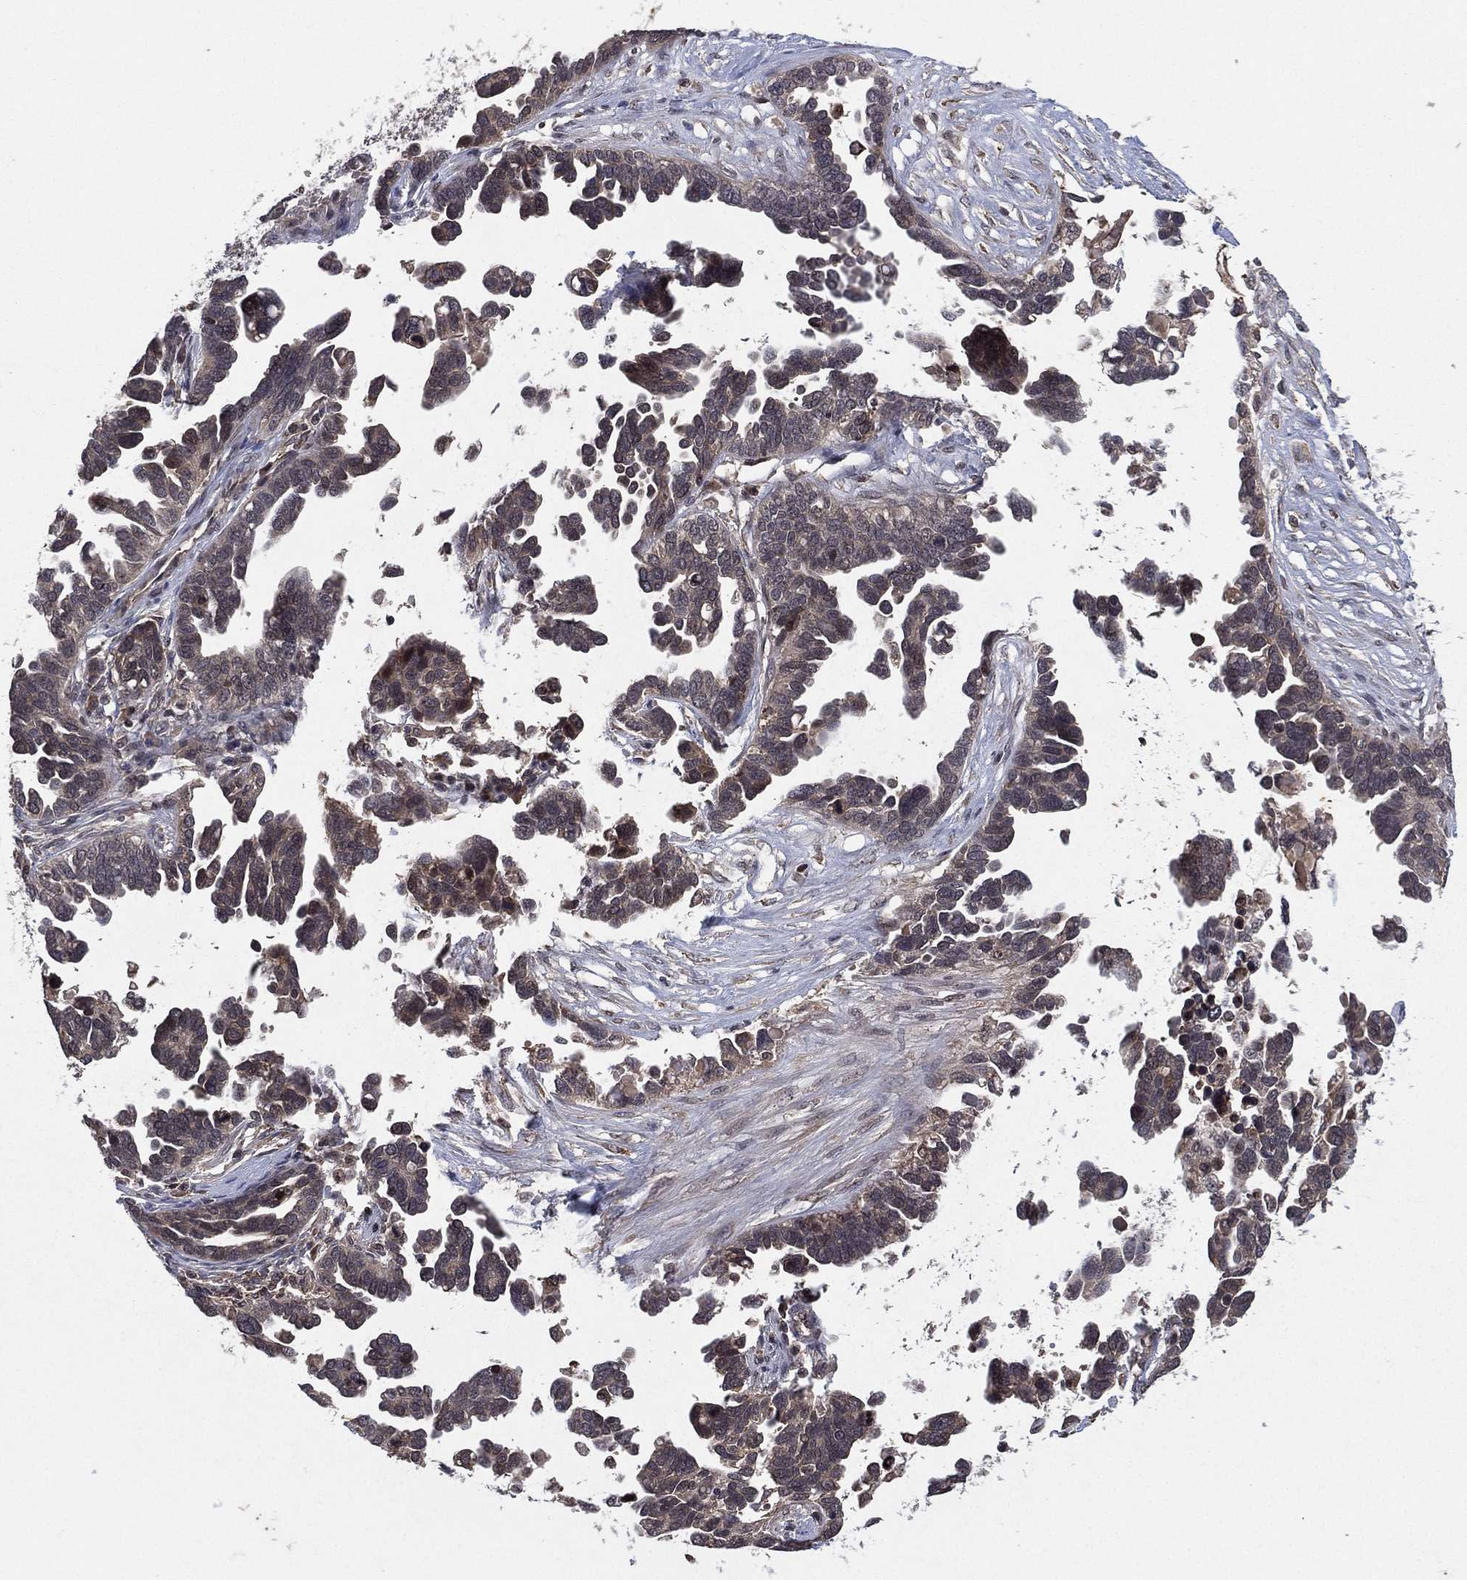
{"staining": {"intensity": "negative", "quantity": "none", "location": "none"}, "tissue": "ovarian cancer", "cell_type": "Tumor cells", "image_type": "cancer", "snomed": [{"axis": "morphology", "description": "Cystadenocarcinoma, serous, NOS"}, {"axis": "topography", "description": "Ovary"}], "caption": "IHC micrograph of neoplastic tissue: human ovarian cancer (serous cystadenocarcinoma) stained with DAB displays no significant protein expression in tumor cells.", "gene": "ATG4B", "patient": {"sex": "female", "age": 54}}